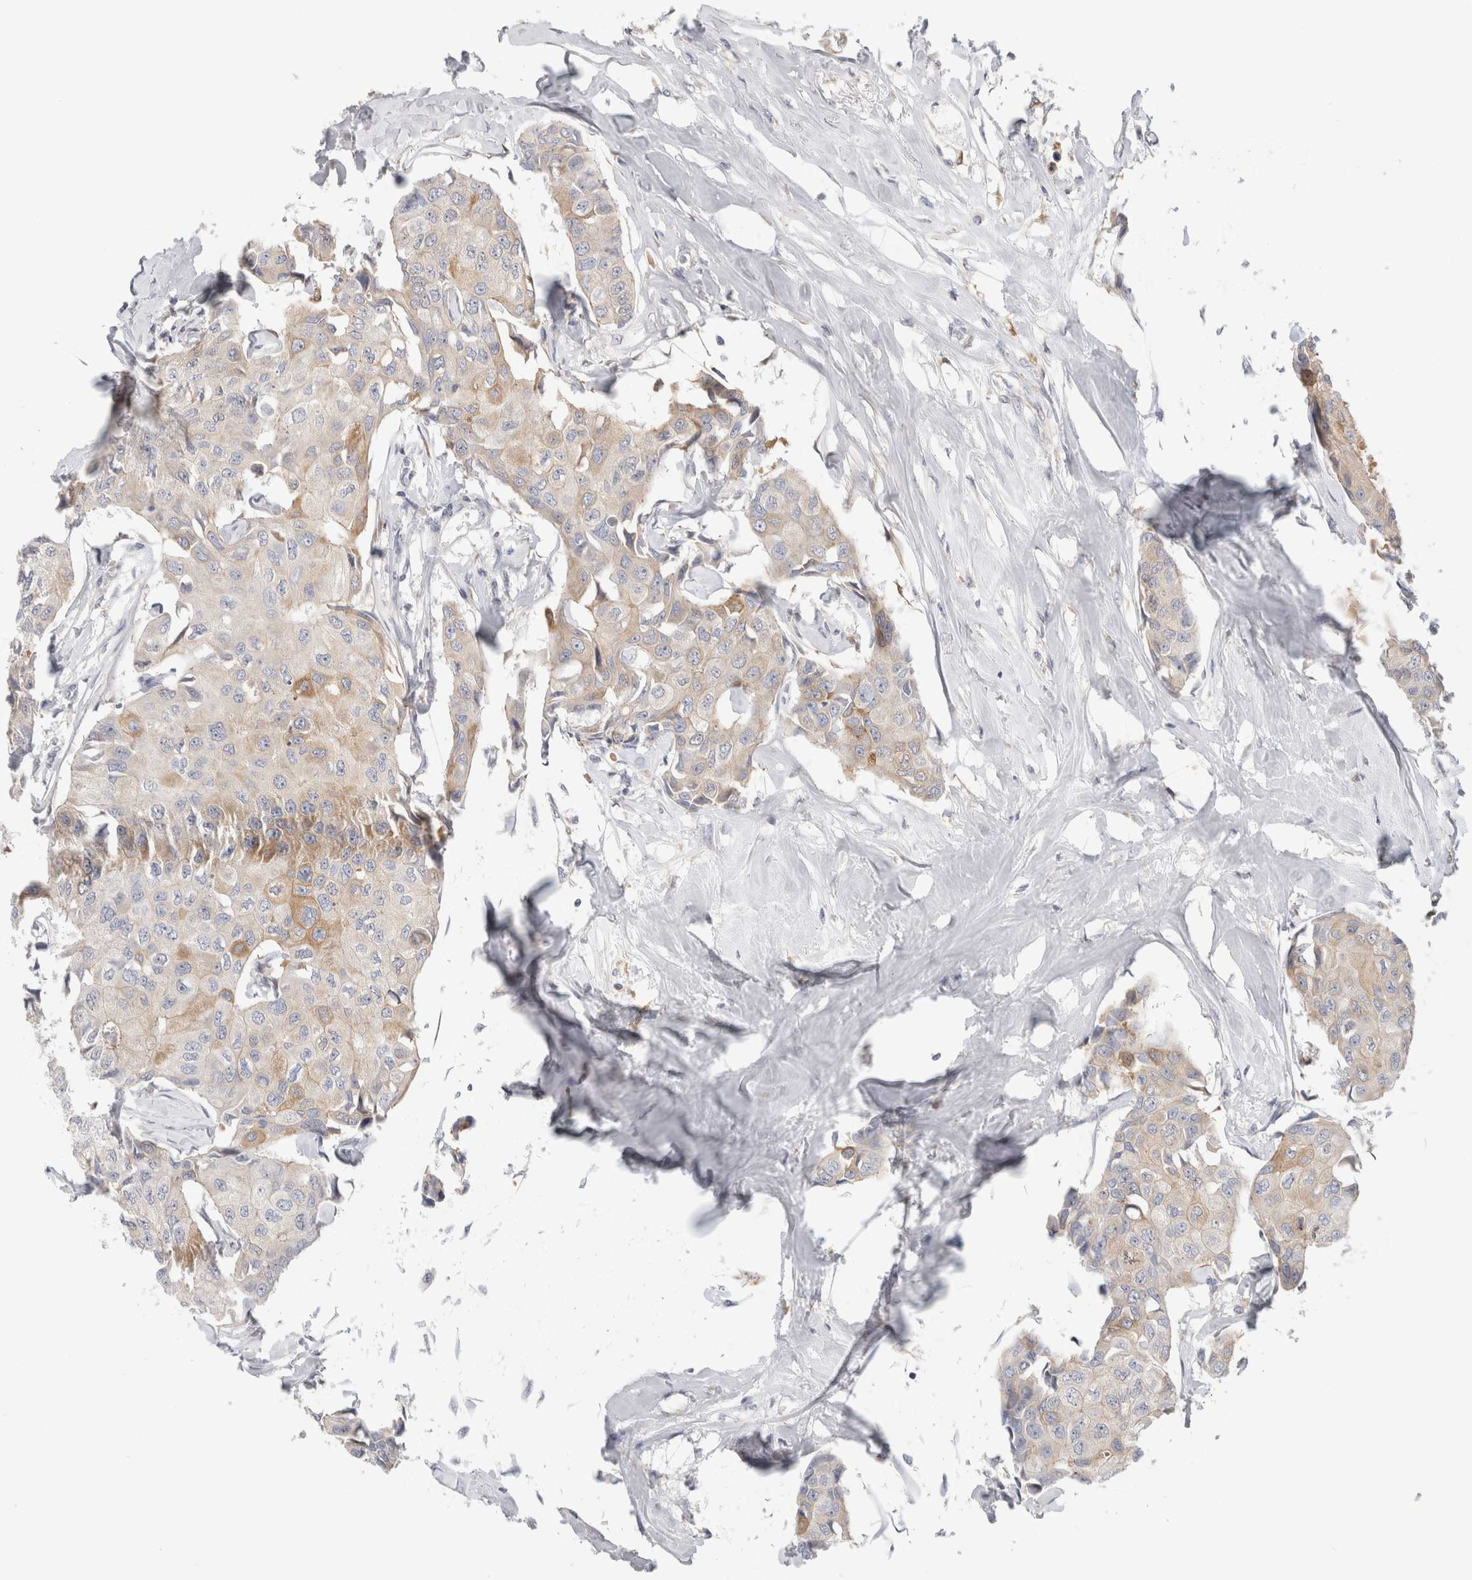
{"staining": {"intensity": "weak", "quantity": "<25%", "location": "cytoplasmic/membranous"}, "tissue": "breast cancer", "cell_type": "Tumor cells", "image_type": "cancer", "snomed": [{"axis": "morphology", "description": "Duct carcinoma"}, {"axis": "topography", "description": "Breast"}], "caption": "This is an immunohistochemistry micrograph of human intraductal carcinoma (breast). There is no staining in tumor cells.", "gene": "SYTL5", "patient": {"sex": "female", "age": 80}}